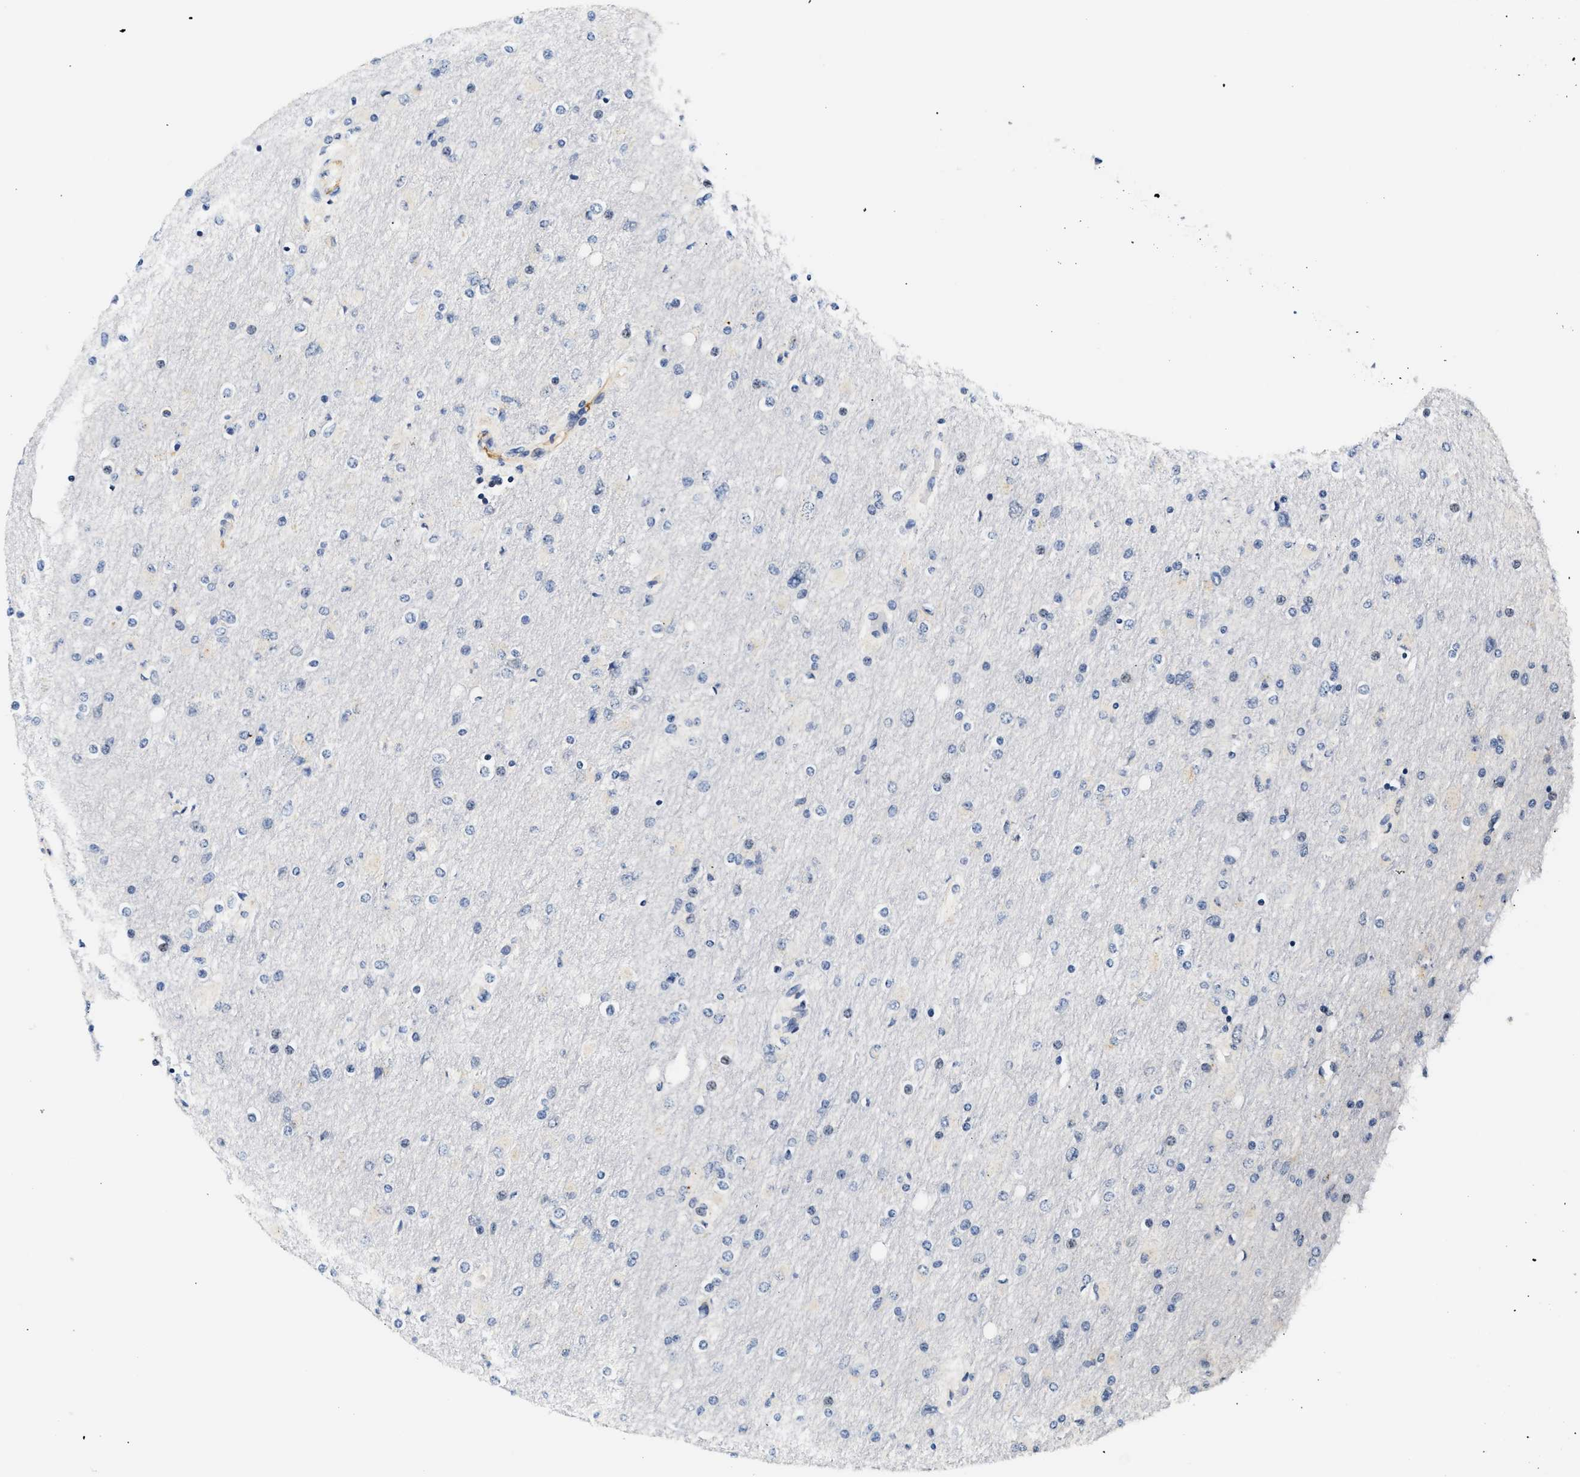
{"staining": {"intensity": "negative", "quantity": "none", "location": "none"}, "tissue": "glioma", "cell_type": "Tumor cells", "image_type": "cancer", "snomed": [{"axis": "morphology", "description": "Glioma, malignant, High grade"}, {"axis": "topography", "description": "Cerebral cortex"}], "caption": "Tumor cells show no significant protein positivity in malignant glioma (high-grade). The staining was performed using DAB to visualize the protein expression in brown, while the nuclei were stained in blue with hematoxylin (Magnification: 20x).", "gene": "MED22", "patient": {"sex": "female", "age": 36}}